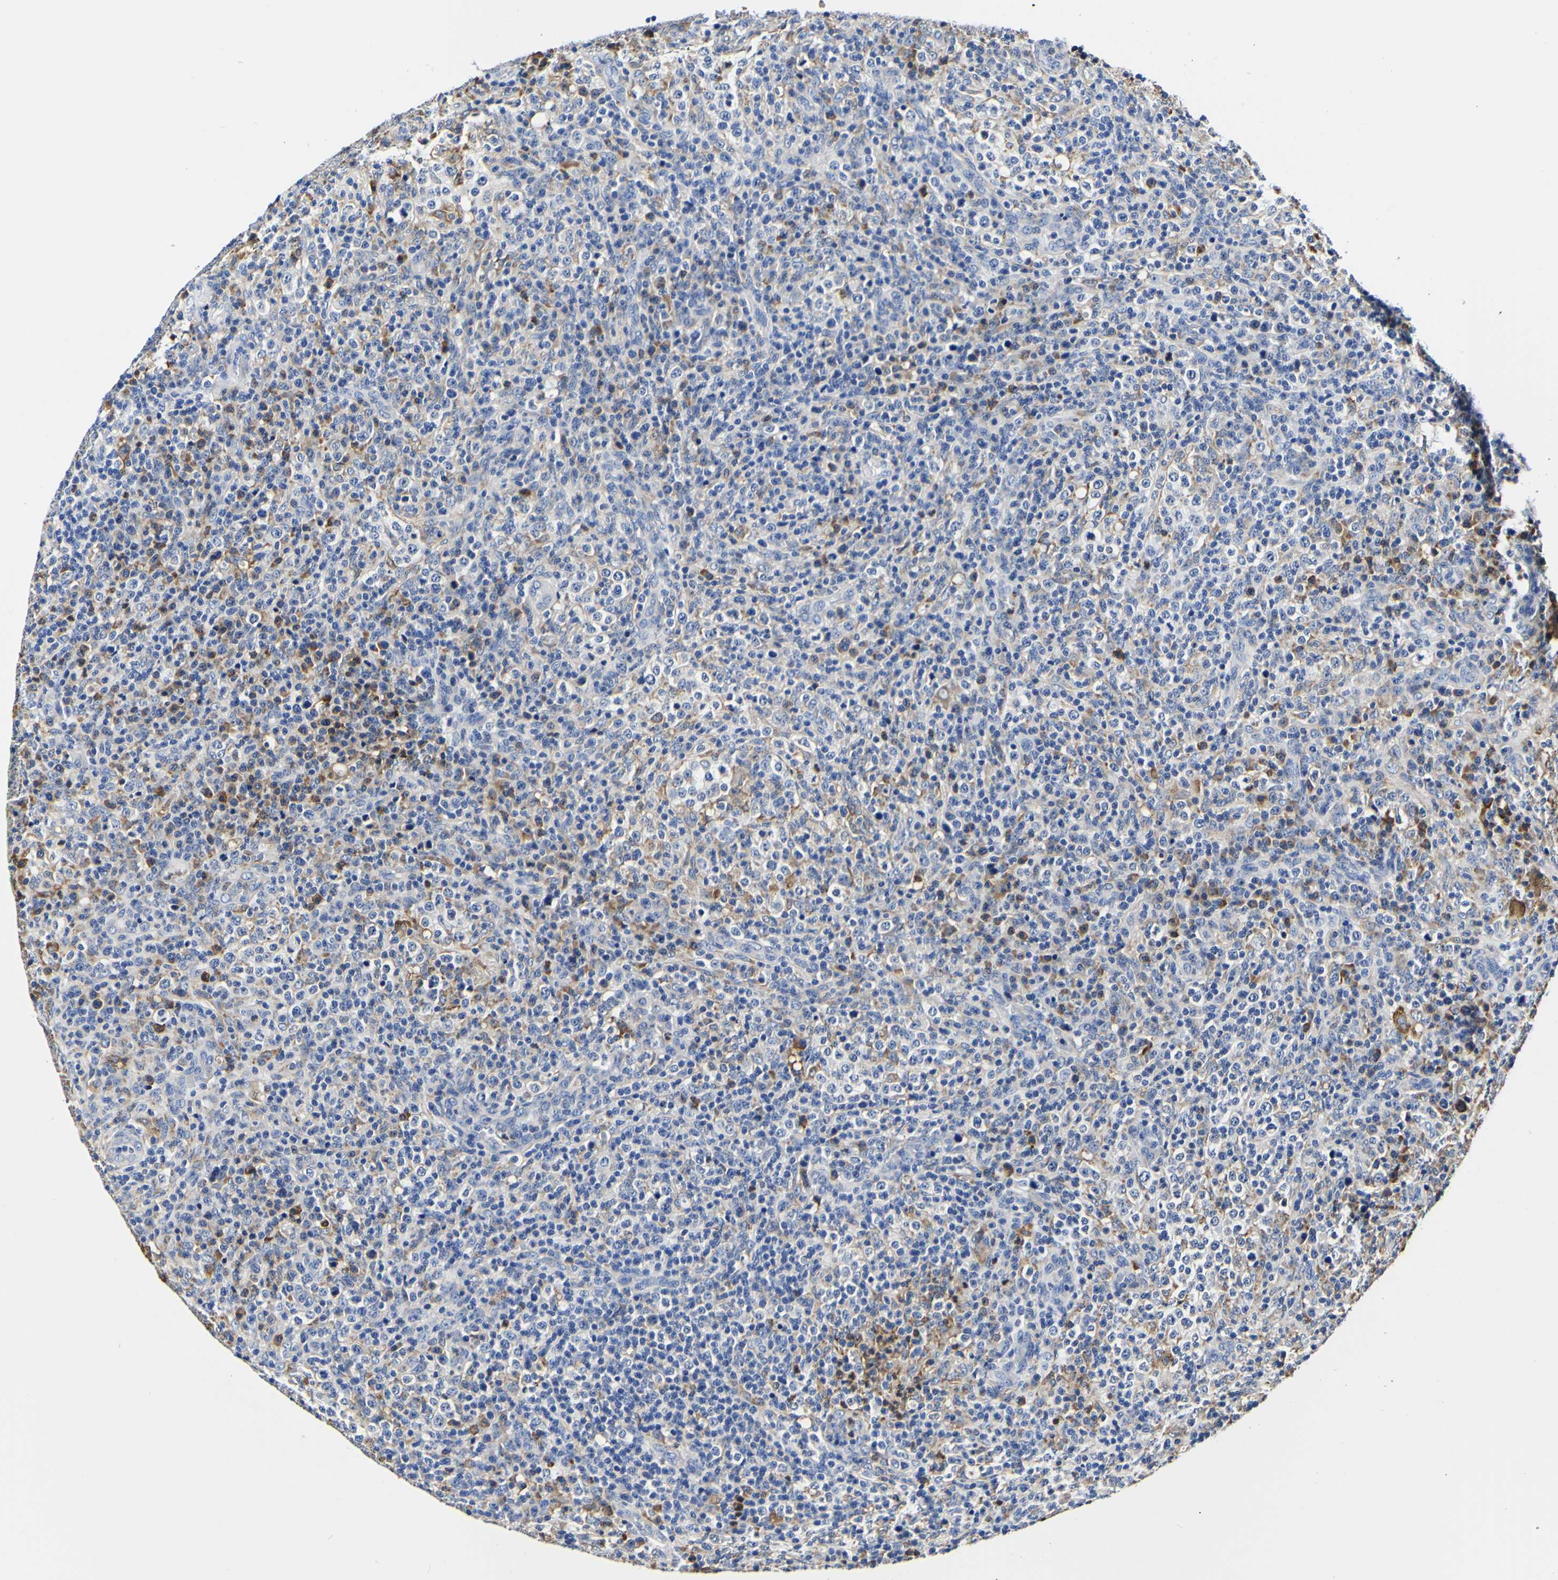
{"staining": {"intensity": "moderate", "quantity": "<25%", "location": "cytoplasmic/membranous"}, "tissue": "lymphoma", "cell_type": "Tumor cells", "image_type": "cancer", "snomed": [{"axis": "morphology", "description": "Malignant lymphoma, non-Hodgkin's type, High grade"}, {"axis": "topography", "description": "Lymph node"}], "caption": "There is low levels of moderate cytoplasmic/membranous positivity in tumor cells of malignant lymphoma, non-Hodgkin's type (high-grade), as demonstrated by immunohistochemical staining (brown color).", "gene": "P4HB", "patient": {"sex": "female", "age": 76}}